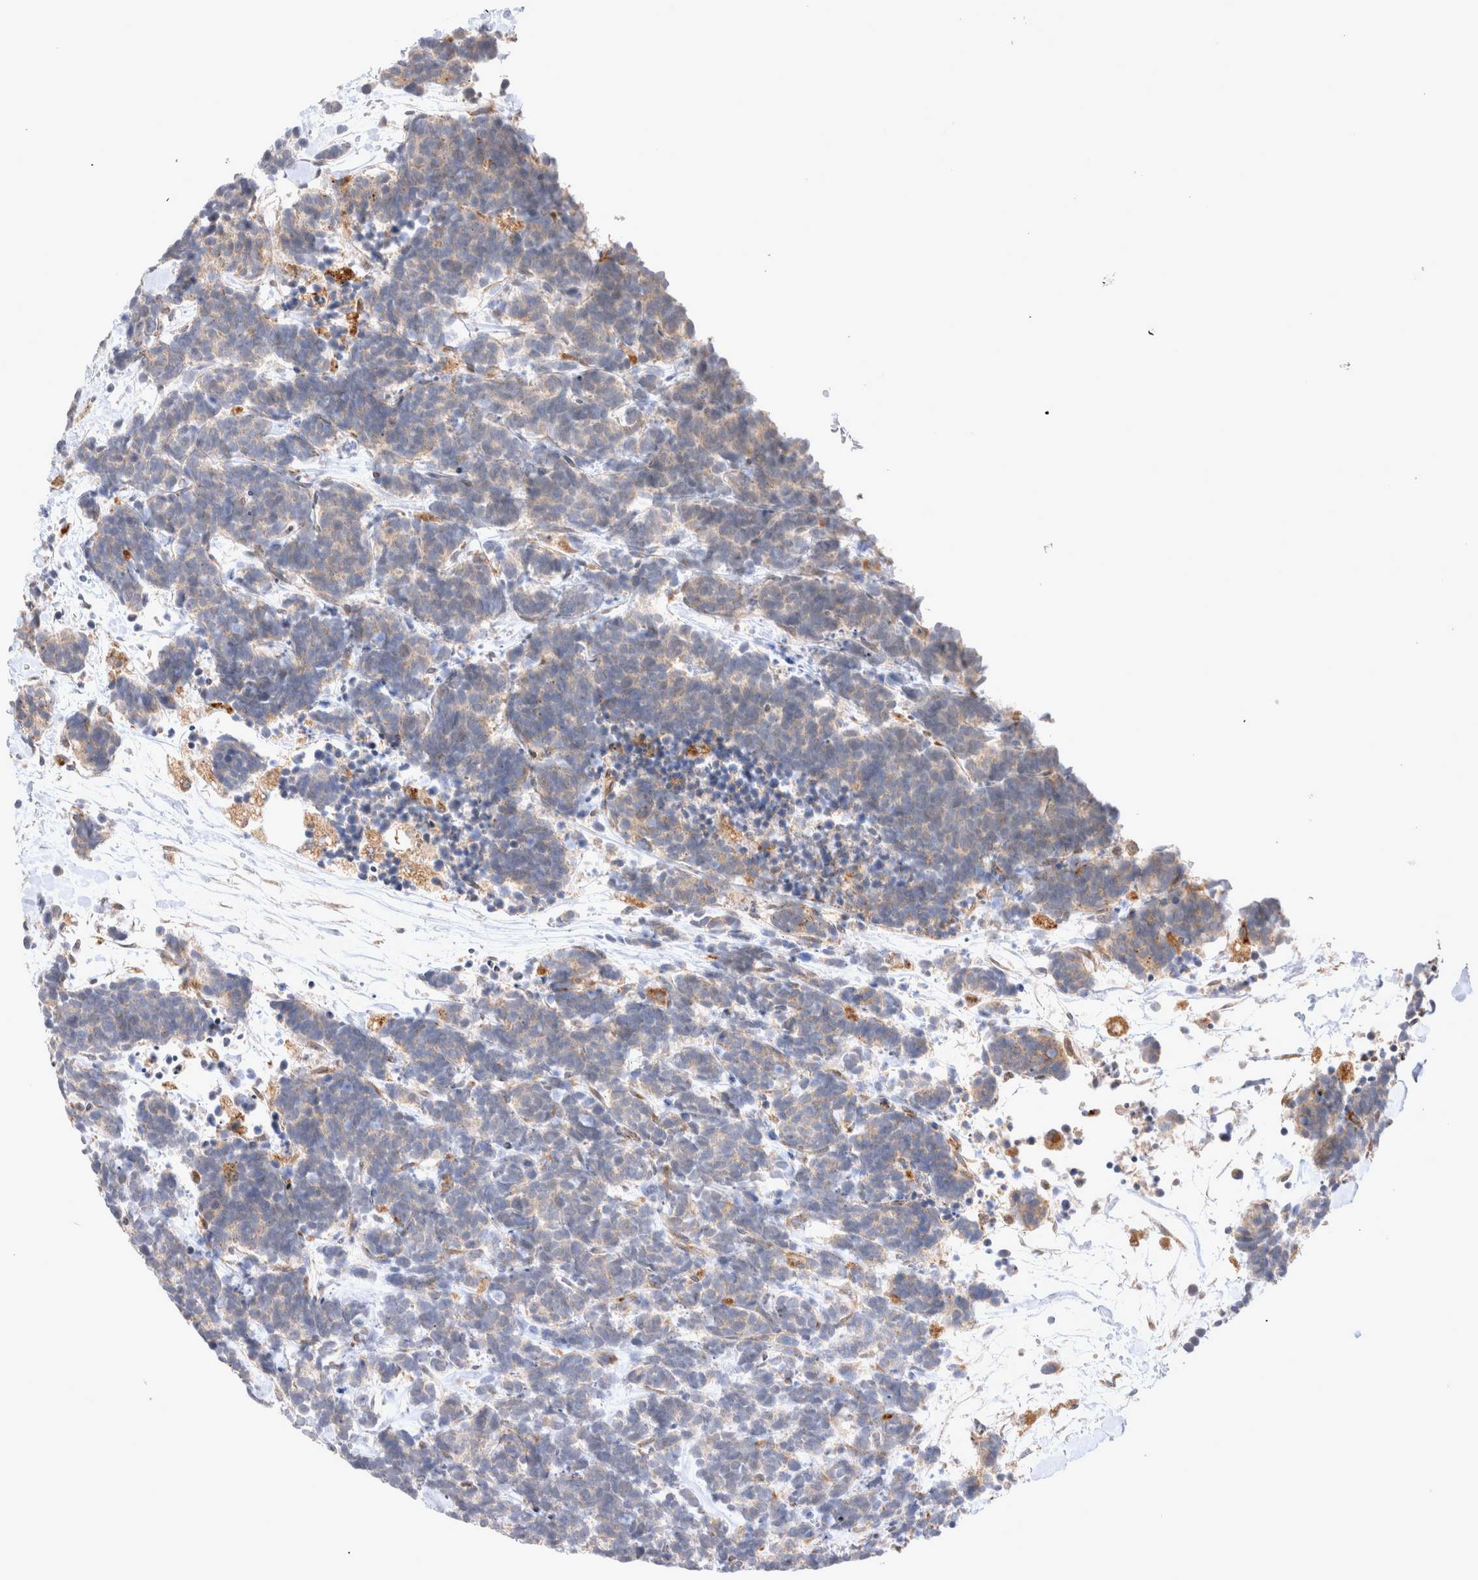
{"staining": {"intensity": "weak", "quantity": "25%-75%", "location": "cytoplasmic/membranous"}, "tissue": "carcinoid", "cell_type": "Tumor cells", "image_type": "cancer", "snomed": [{"axis": "morphology", "description": "Carcinoma, NOS"}, {"axis": "morphology", "description": "Carcinoid, malignant, NOS"}, {"axis": "topography", "description": "Urinary bladder"}], "caption": "Immunohistochemical staining of human malignant carcinoid demonstrates weak cytoplasmic/membranous protein positivity in about 25%-75% of tumor cells. (Brightfield microscopy of DAB IHC at high magnification).", "gene": "NPC1", "patient": {"sex": "male", "age": 57}}